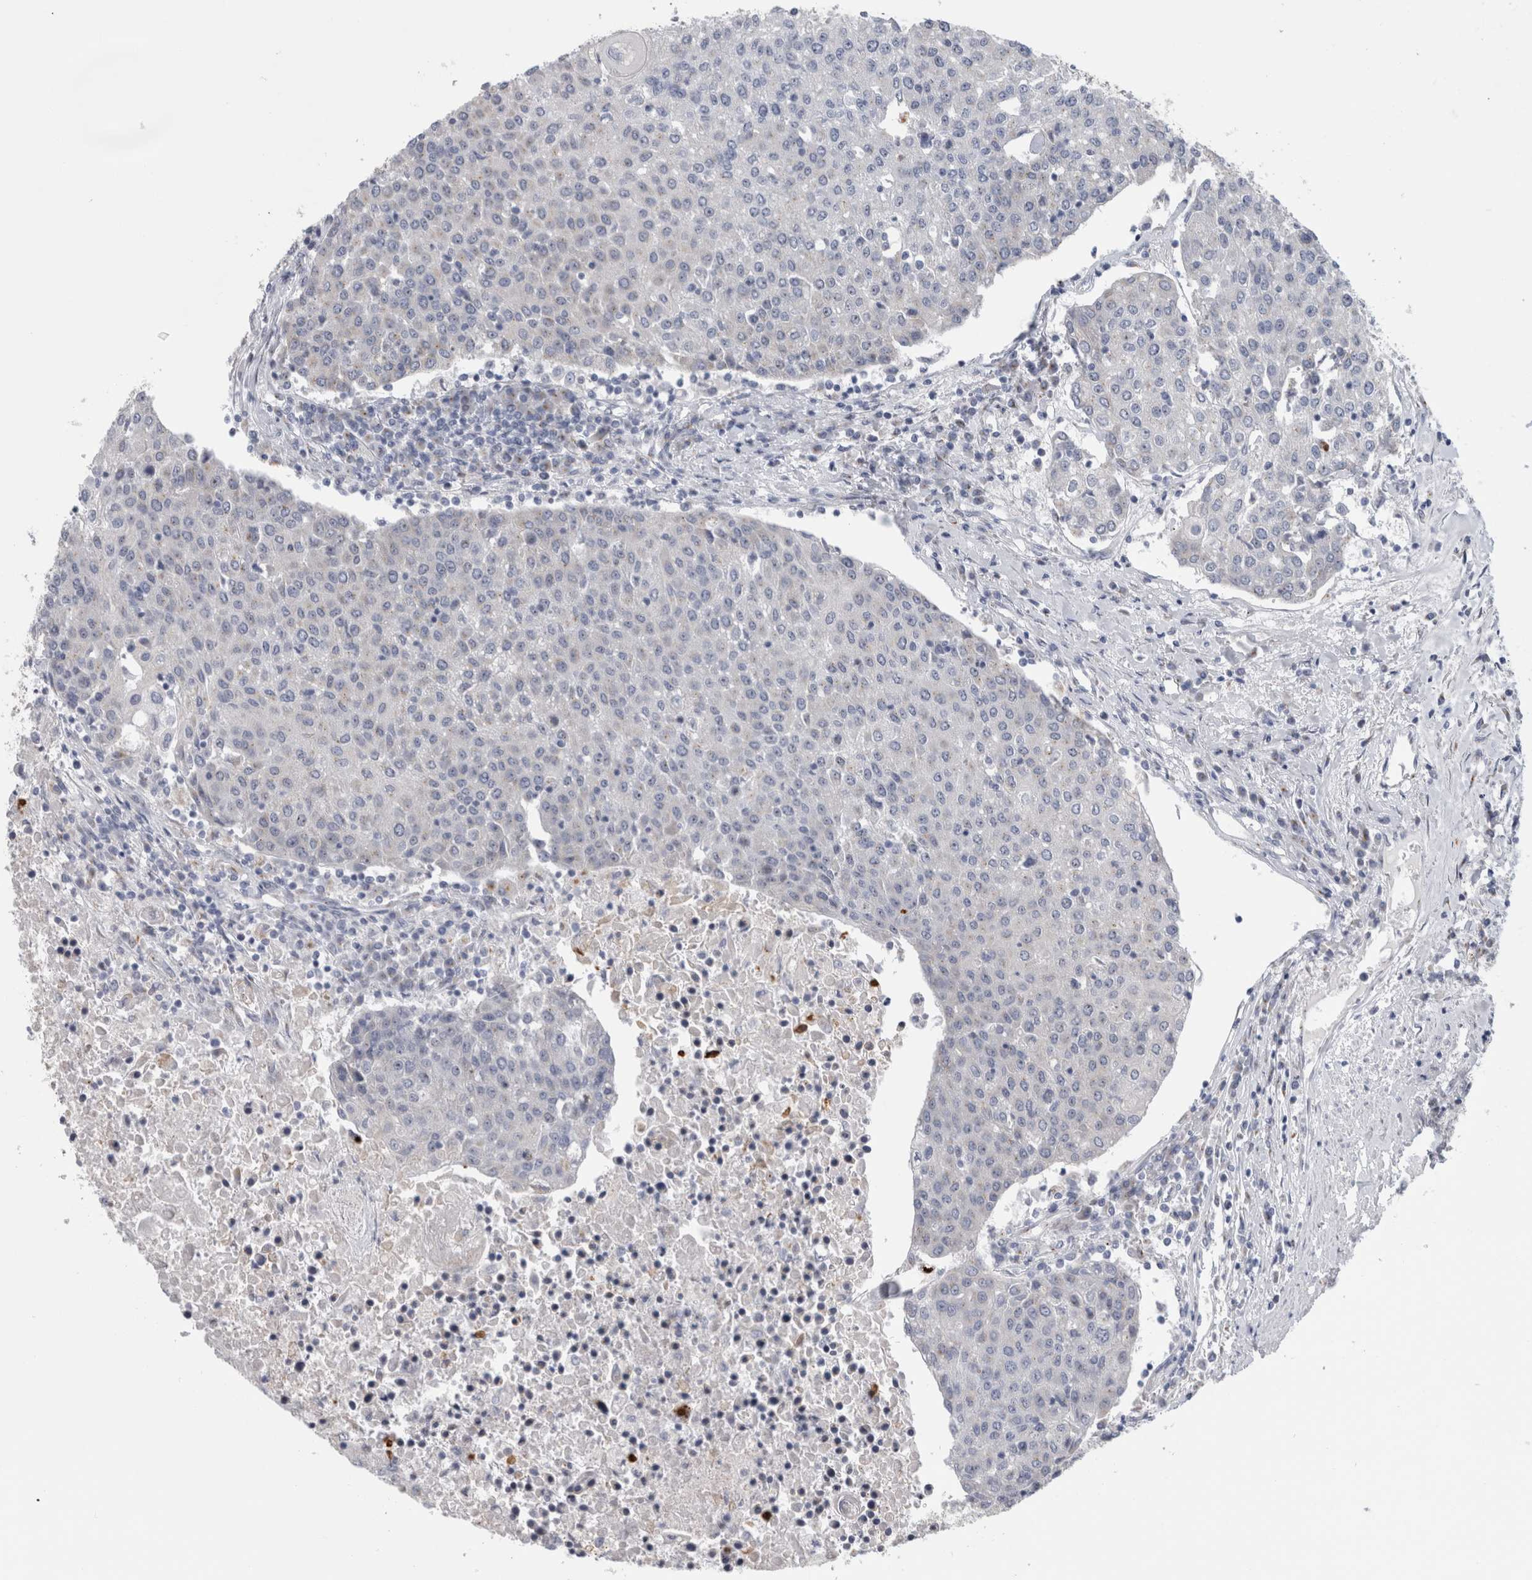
{"staining": {"intensity": "negative", "quantity": "none", "location": "none"}, "tissue": "urothelial cancer", "cell_type": "Tumor cells", "image_type": "cancer", "snomed": [{"axis": "morphology", "description": "Urothelial carcinoma, High grade"}, {"axis": "topography", "description": "Urinary bladder"}], "caption": "Histopathology image shows no protein staining in tumor cells of urothelial carcinoma (high-grade) tissue. (DAB (3,3'-diaminobenzidine) immunohistochemistry (IHC) with hematoxylin counter stain).", "gene": "AKAP9", "patient": {"sex": "female", "age": 85}}